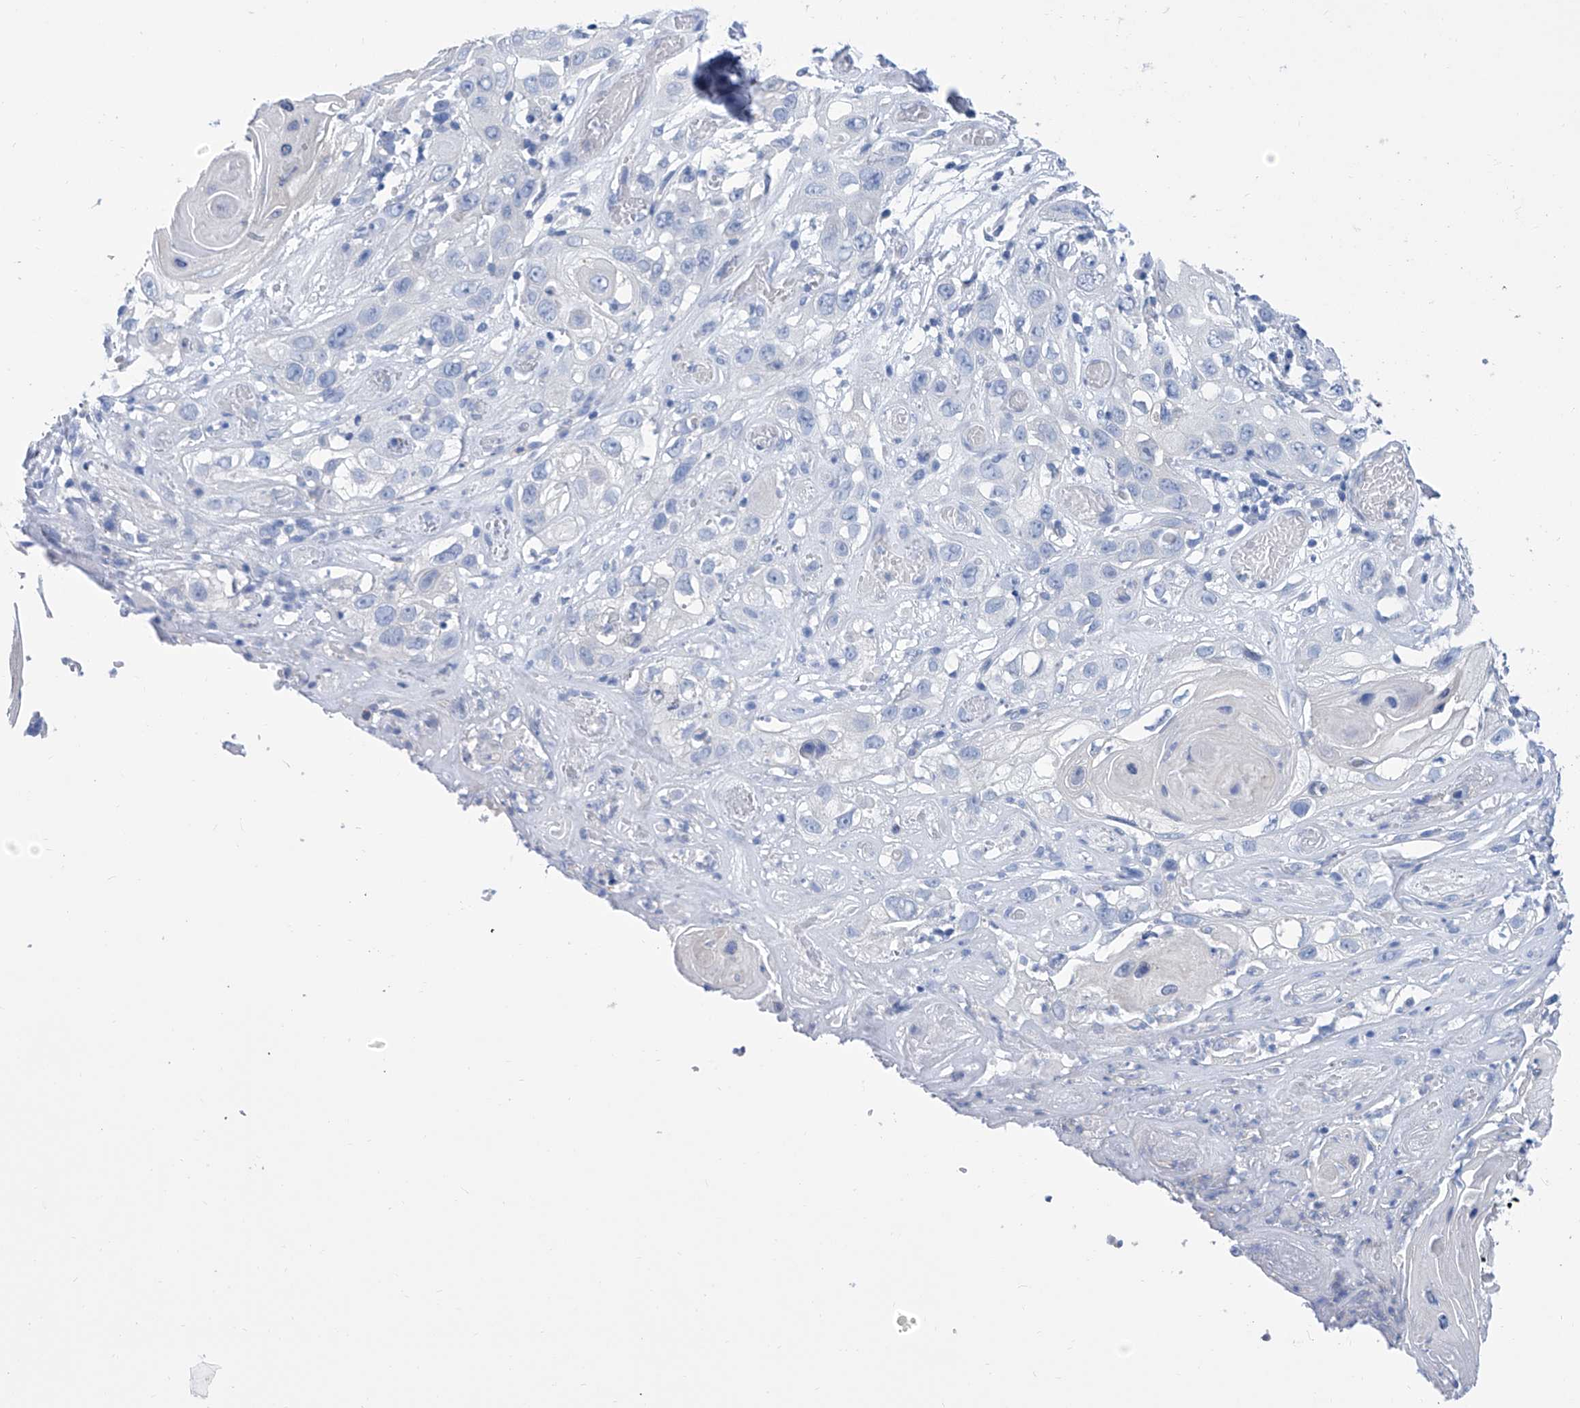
{"staining": {"intensity": "negative", "quantity": "none", "location": "none"}, "tissue": "skin cancer", "cell_type": "Tumor cells", "image_type": "cancer", "snomed": [{"axis": "morphology", "description": "Squamous cell carcinoma, NOS"}, {"axis": "topography", "description": "Skin"}], "caption": "IHC micrograph of skin cancer (squamous cell carcinoma) stained for a protein (brown), which reveals no staining in tumor cells.", "gene": "IMPA2", "patient": {"sex": "male", "age": 55}}